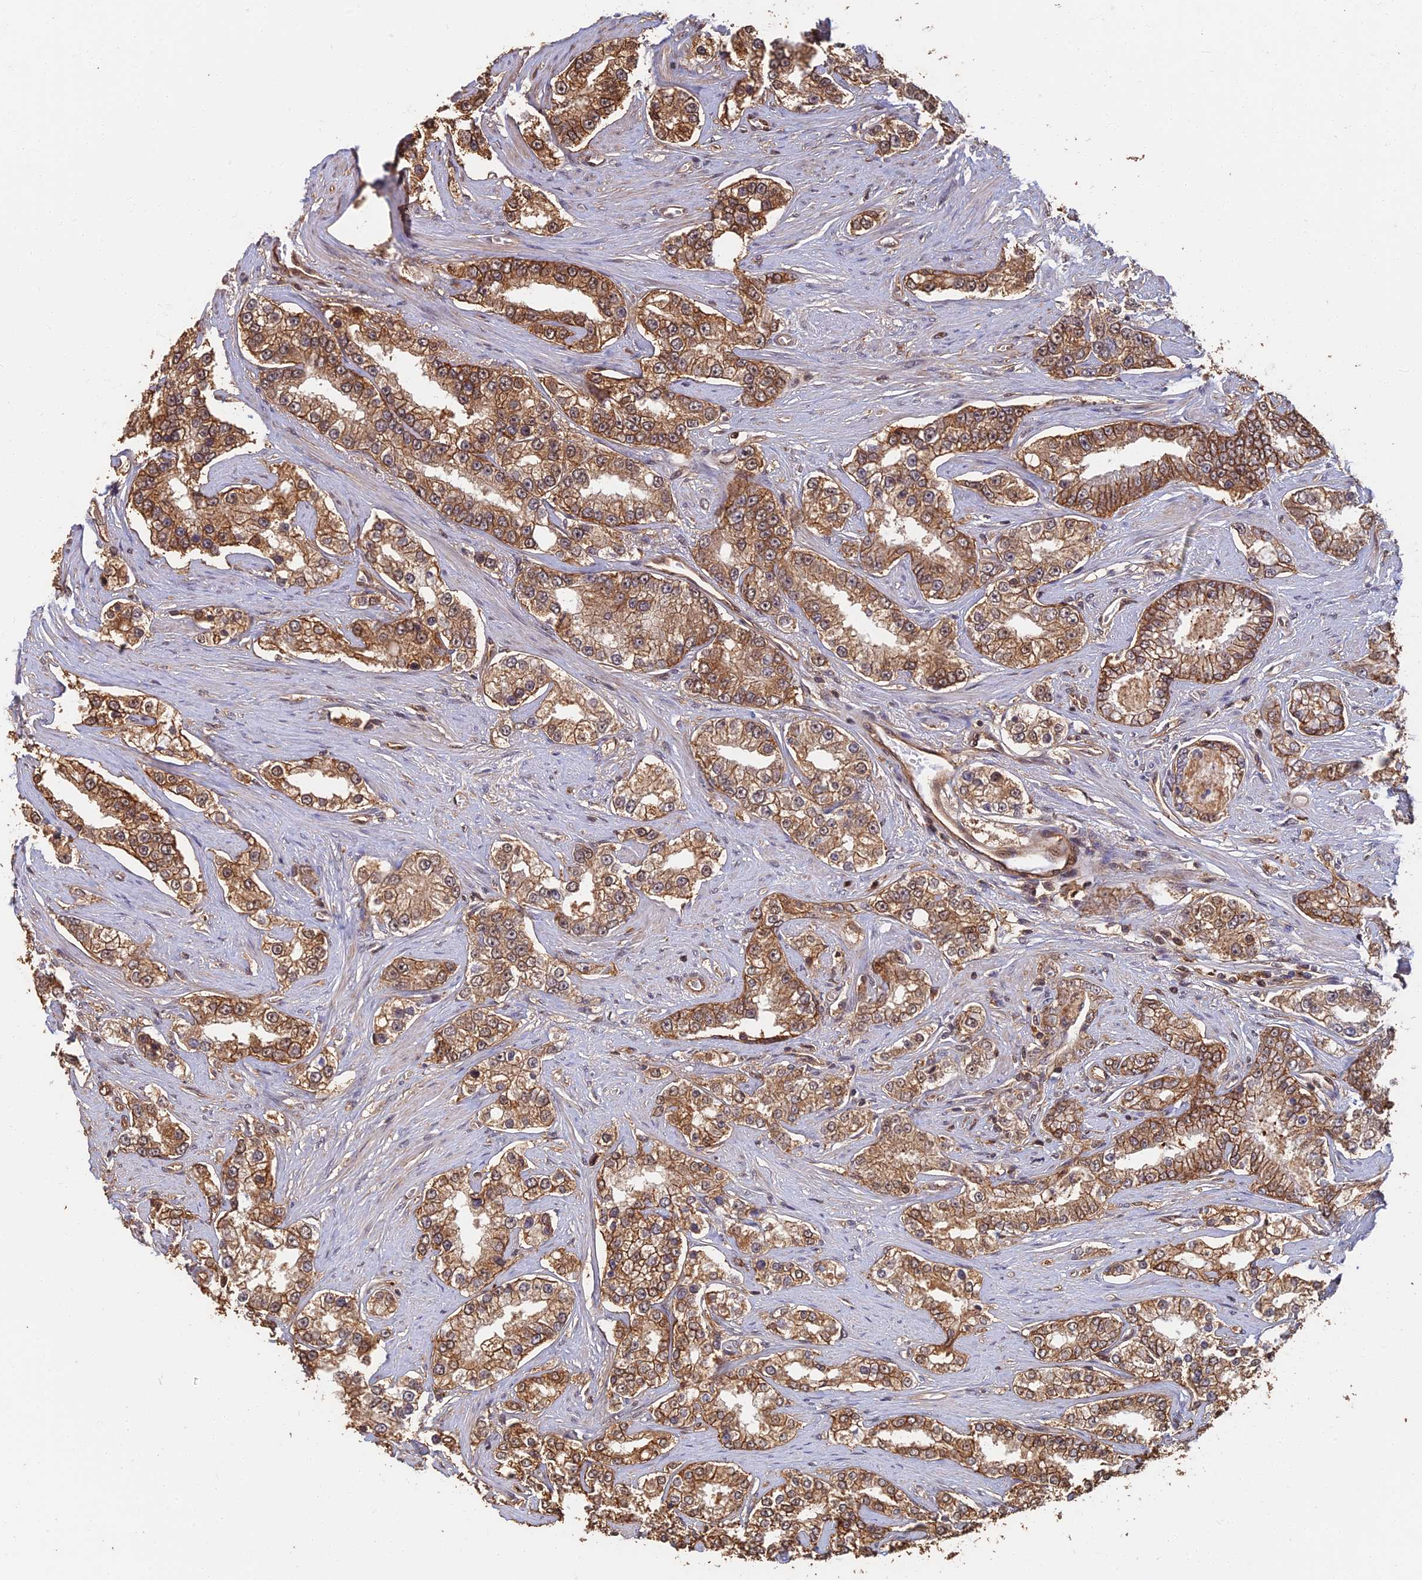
{"staining": {"intensity": "strong", "quantity": ">75%", "location": "cytoplasmic/membranous"}, "tissue": "prostate cancer", "cell_type": "Tumor cells", "image_type": "cancer", "snomed": [{"axis": "morphology", "description": "Normal tissue, NOS"}, {"axis": "morphology", "description": "Adenocarcinoma, High grade"}, {"axis": "topography", "description": "Prostate"}], "caption": "Prostate adenocarcinoma (high-grade) stained for a protein (brown) reveals strong cytoplasmic/membranous positive expression in about >75% of tumor cells.", "gene": "LRRN3", "patient": {"sex": "male", "age": 83}}